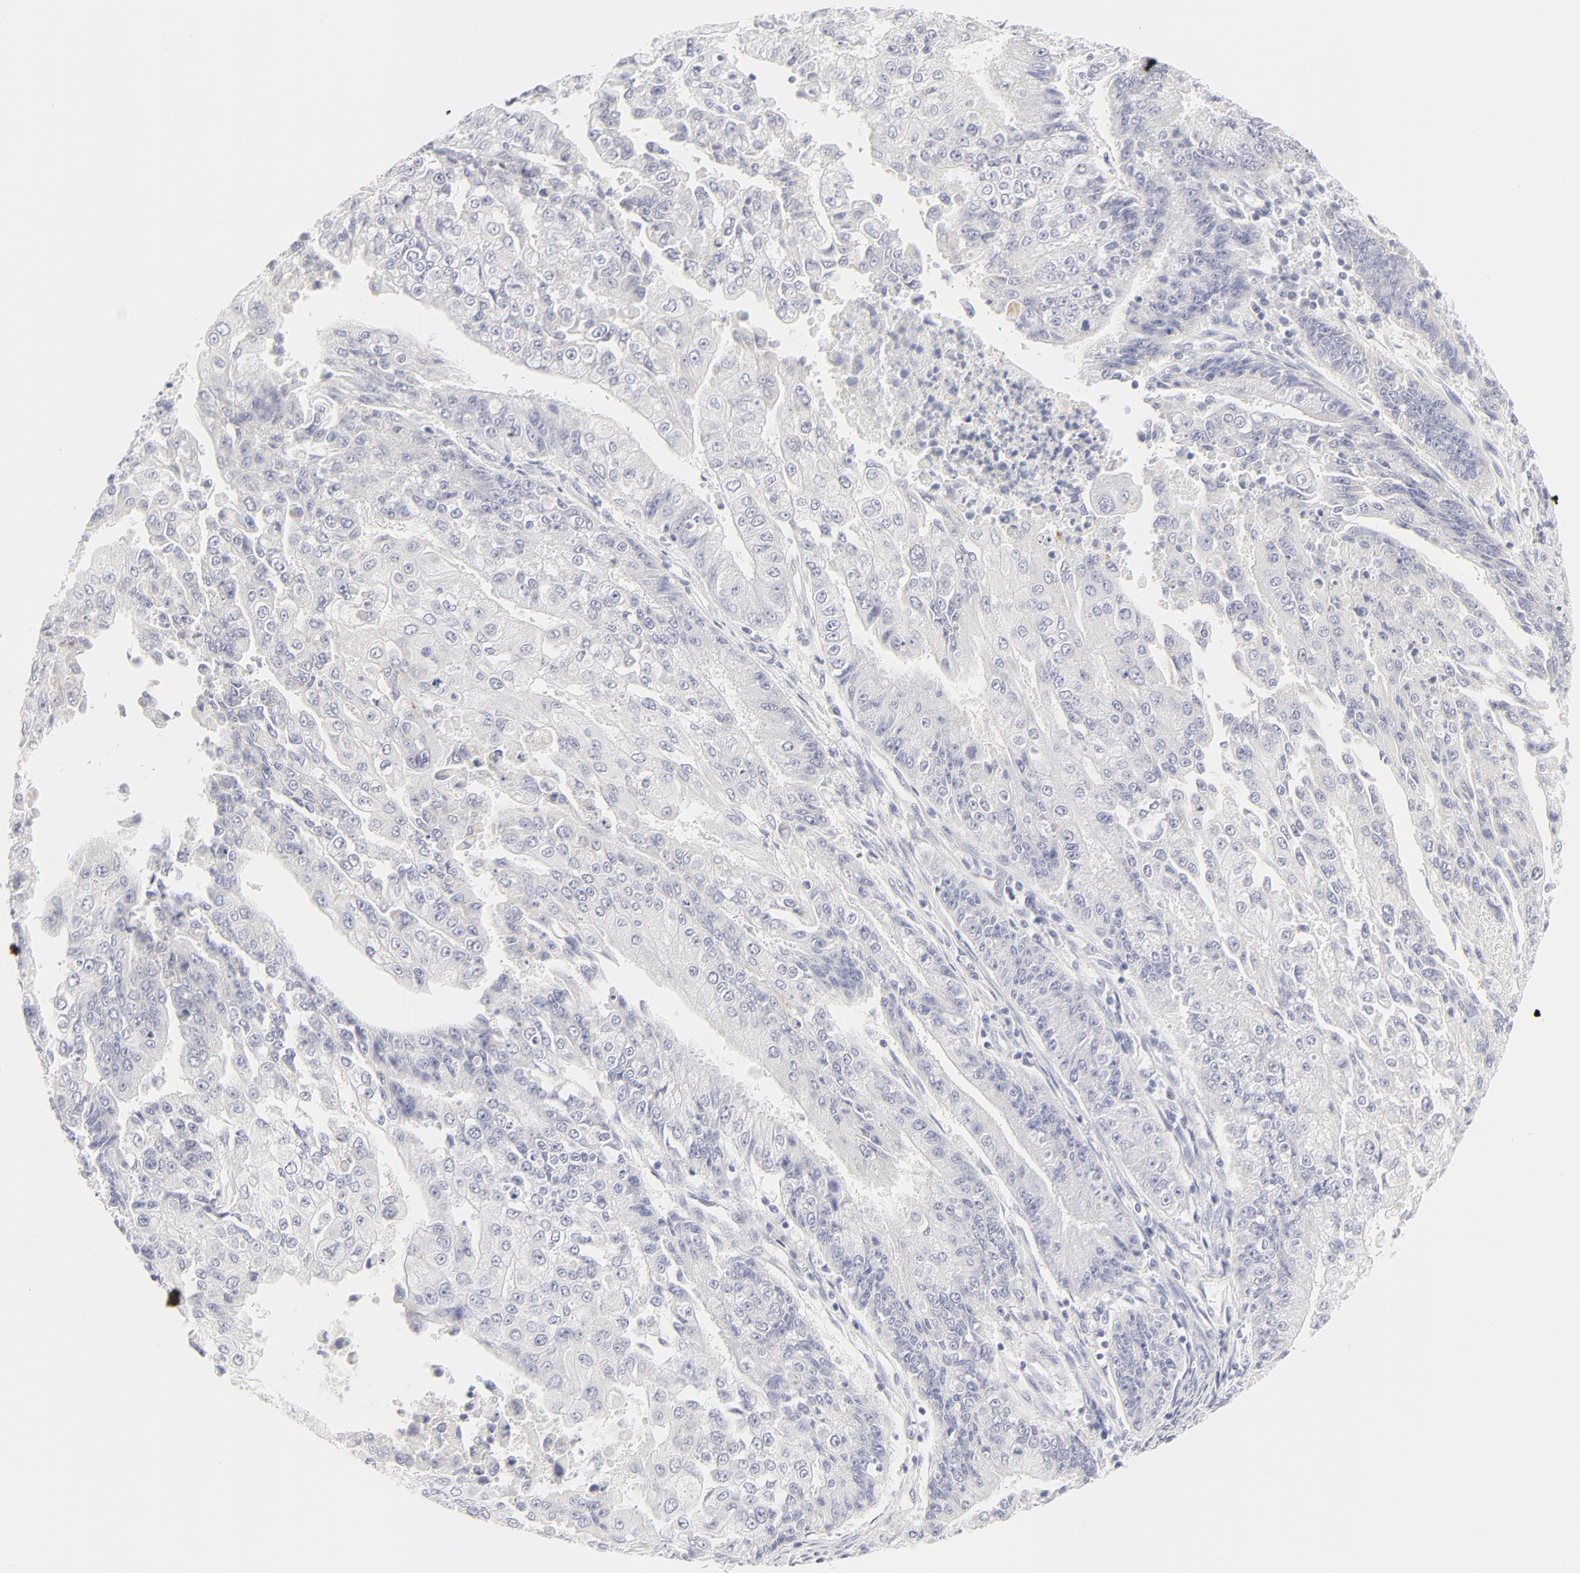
{"staining": {"intensity": "negative", "quantity": "none", "location": "none"}, "tissue": "endometrial cancer", "cell_type": "Tumor cells", "image_type": "cancer", "snomed": [{"axis": "morphology", "description": "Adenocarcinoma, NOS"}, {"axis": "topography", "description": "Endometrium"}], "caption": "This is a image of immunohistochemistry (IHC) staining of endometrial cancer (adenocarcinoma), which shows no expression in tumor cells.", "gene": "NPNT", "patient": {"sex": "female", "age": 75}}